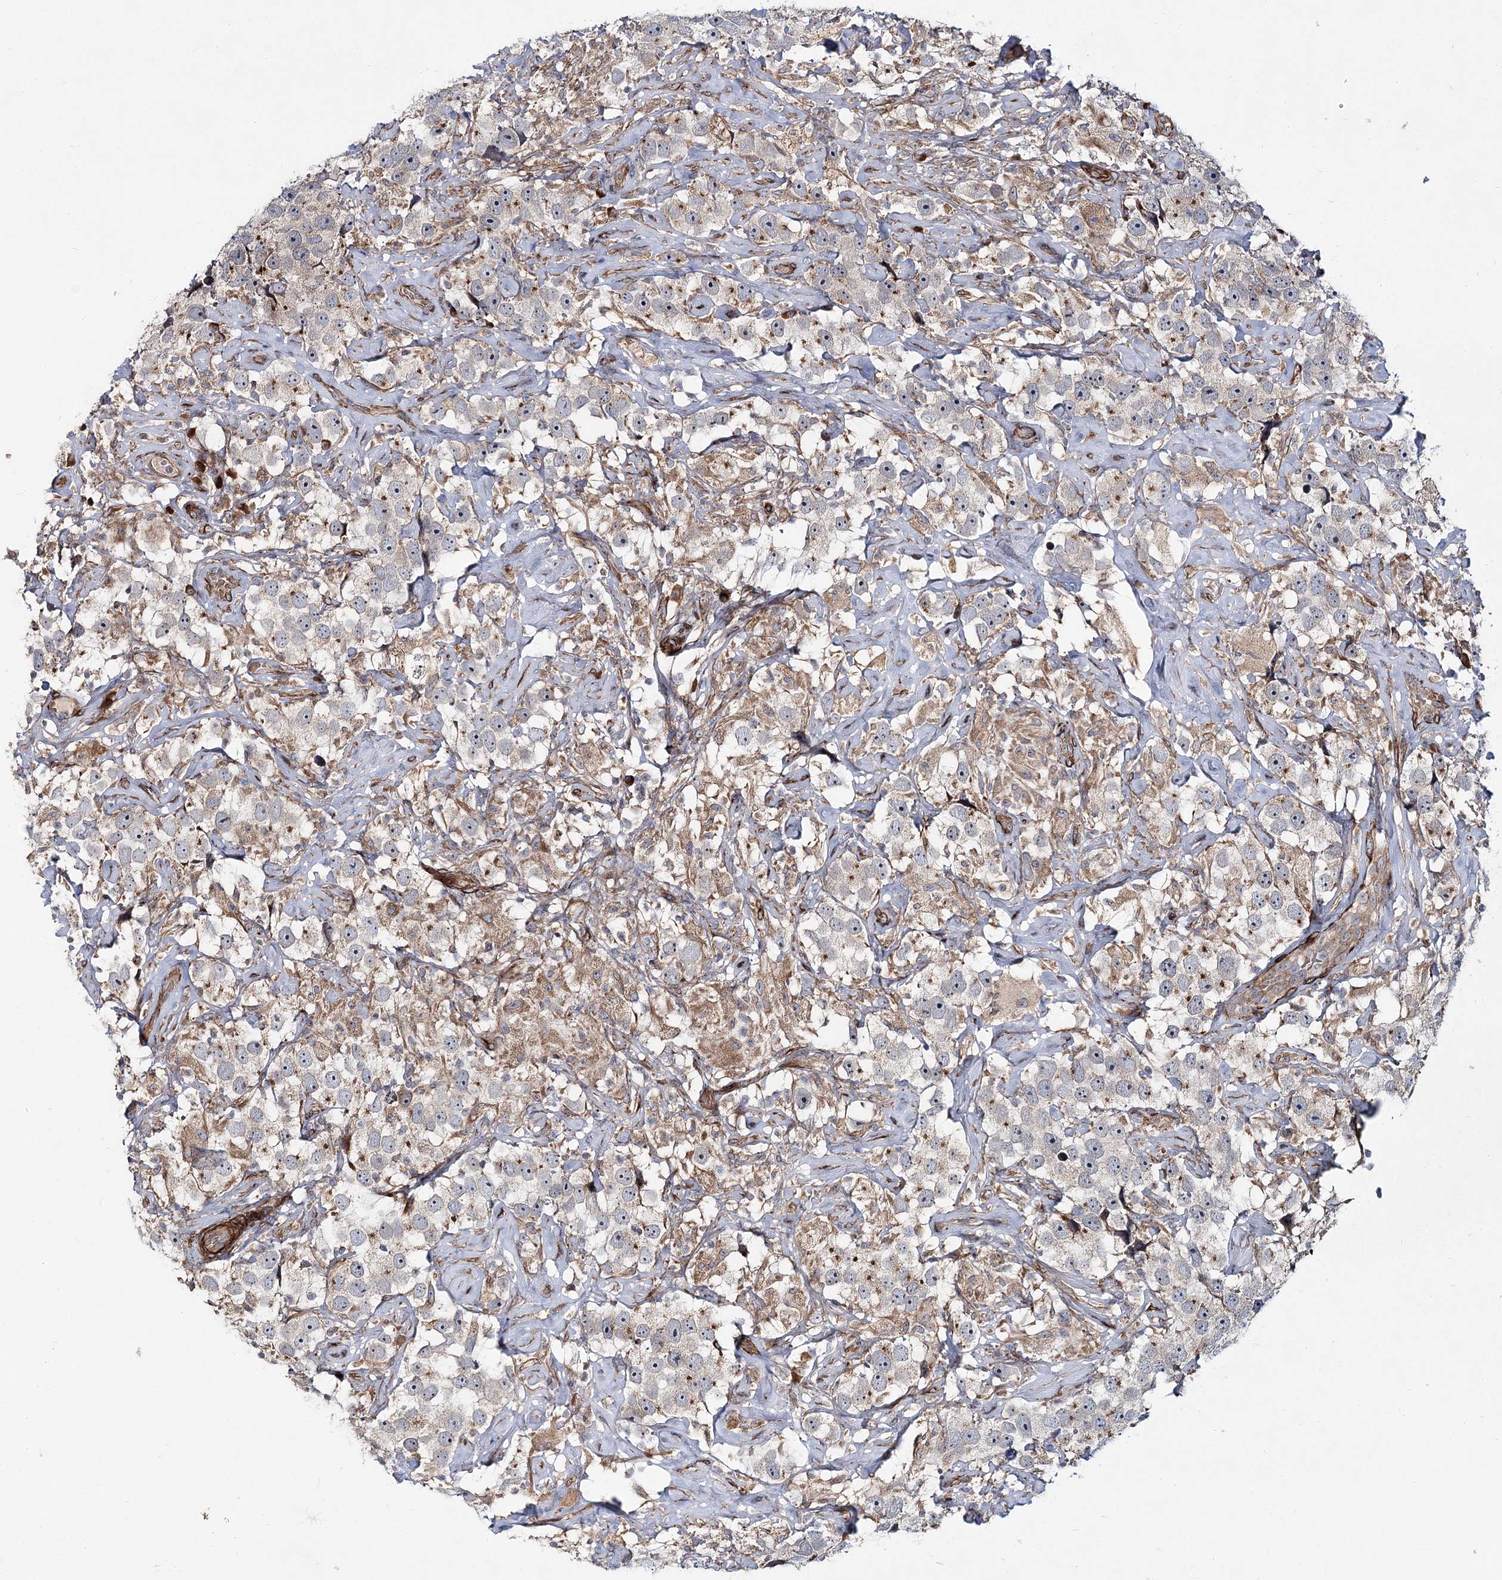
{"staining": {"intensity": "negative", "quantity": "none", "location": "none"}, "tissue": "testis cancer", "cell_type": "Tumor cells", "image_type": "cancer", "snomed": [{"axis": "morphology", "description": "Seminoma, NOS"}, {"axis": "topography", "description": "Testis"}], "caption": "Tumor cells are negative for brown protein staining in testis seminoma. (DAB (3,3'-diaminobenzidine) IHC, high magnification).", "gene": "NBAS", "patient": {"sex": "male", "age": 49}}